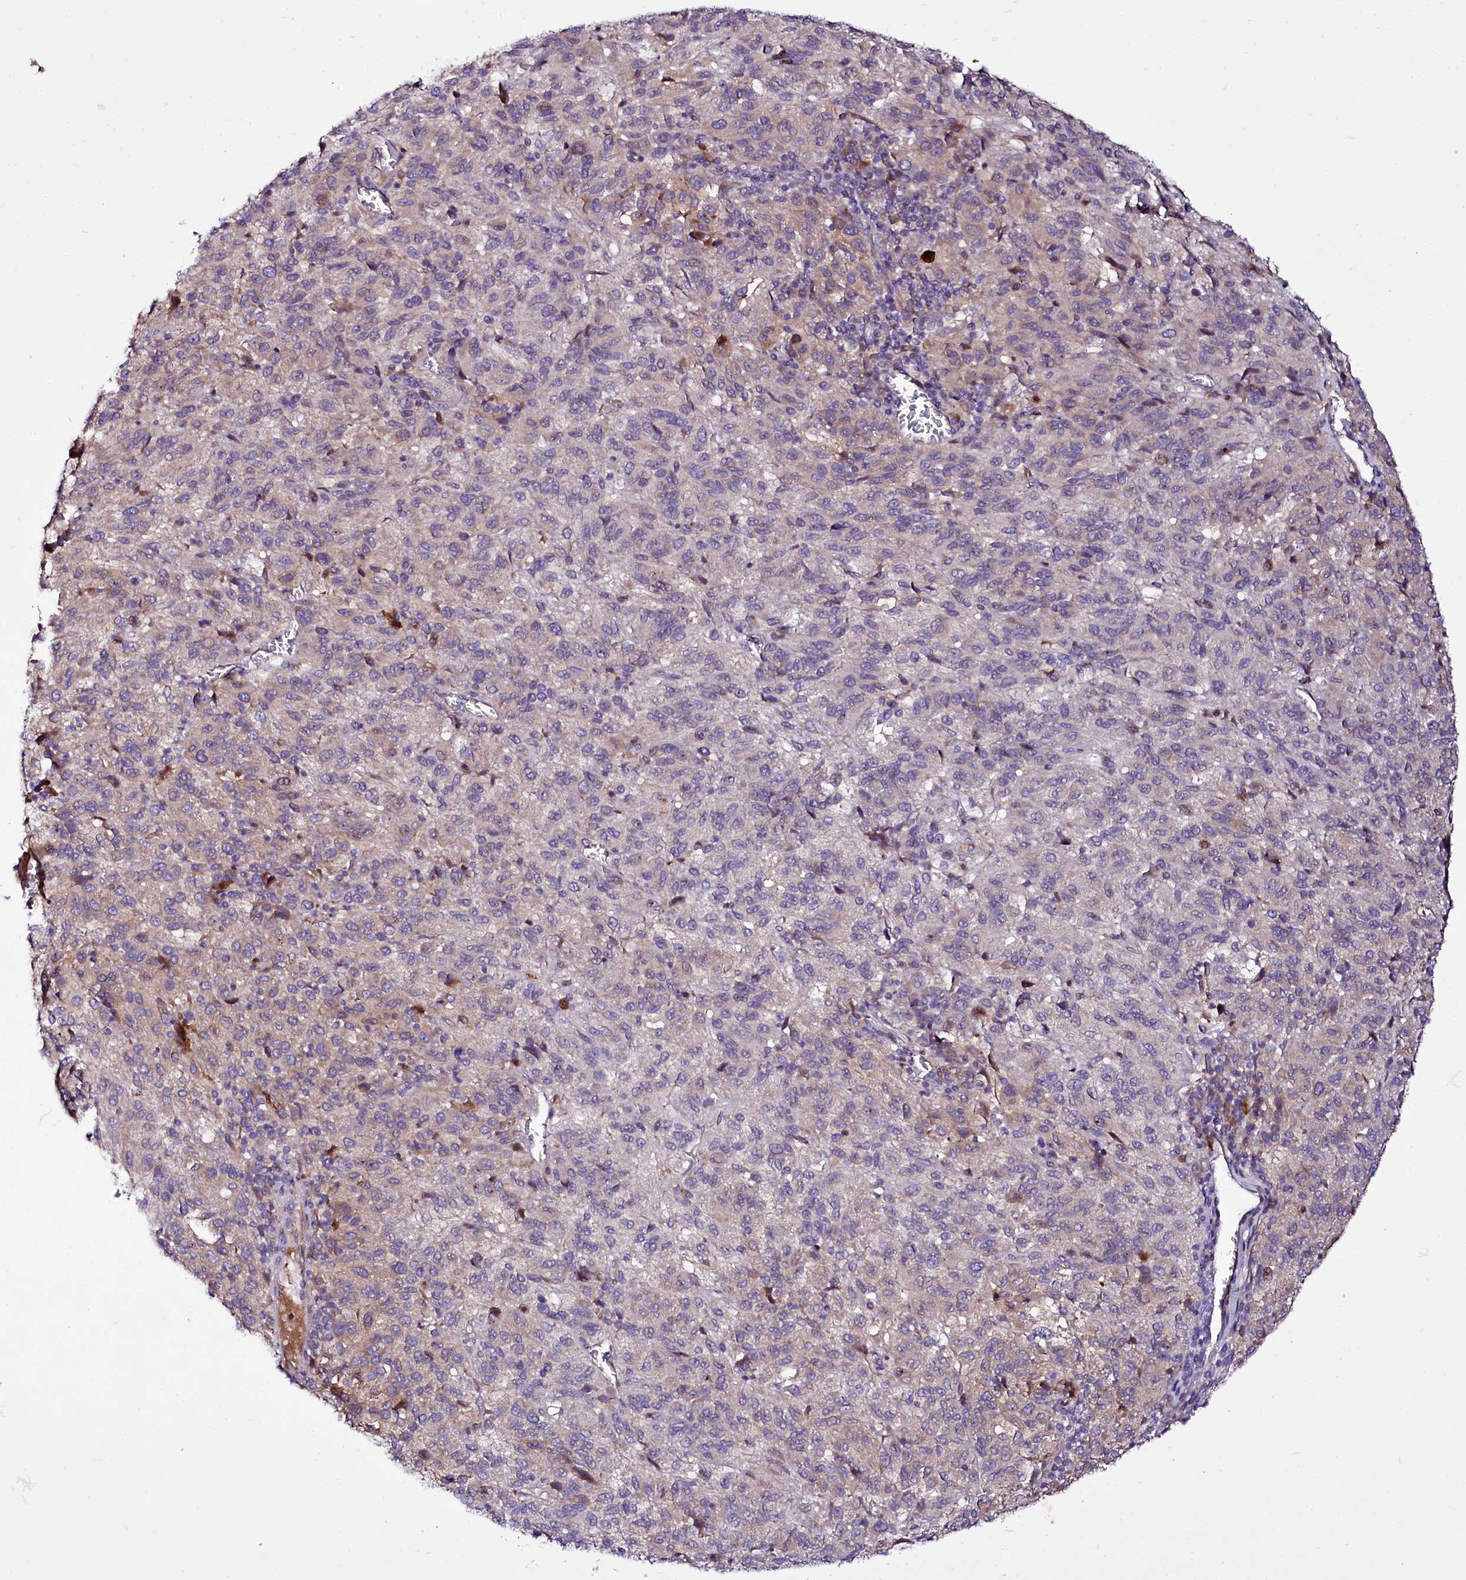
{"staining": {"intensity": "weak", "quantity": "<25%", "location": "cytoplasmic/membranous"}, "tissue": "melanoma", "cell_type": "Tumor cells", "image_type": "cancer", "snomed": [{"axis": "morphology", "description": "Malignant melanoma, Metastatic site"}, {"axis": "topography", "description": "Lung"}], "caption": "There is no significant expression in tumor cells of malignant melanoma (metastatic site).", "gene": "ZC3H12C", "patient": {"sex": "male", "age": 64}}